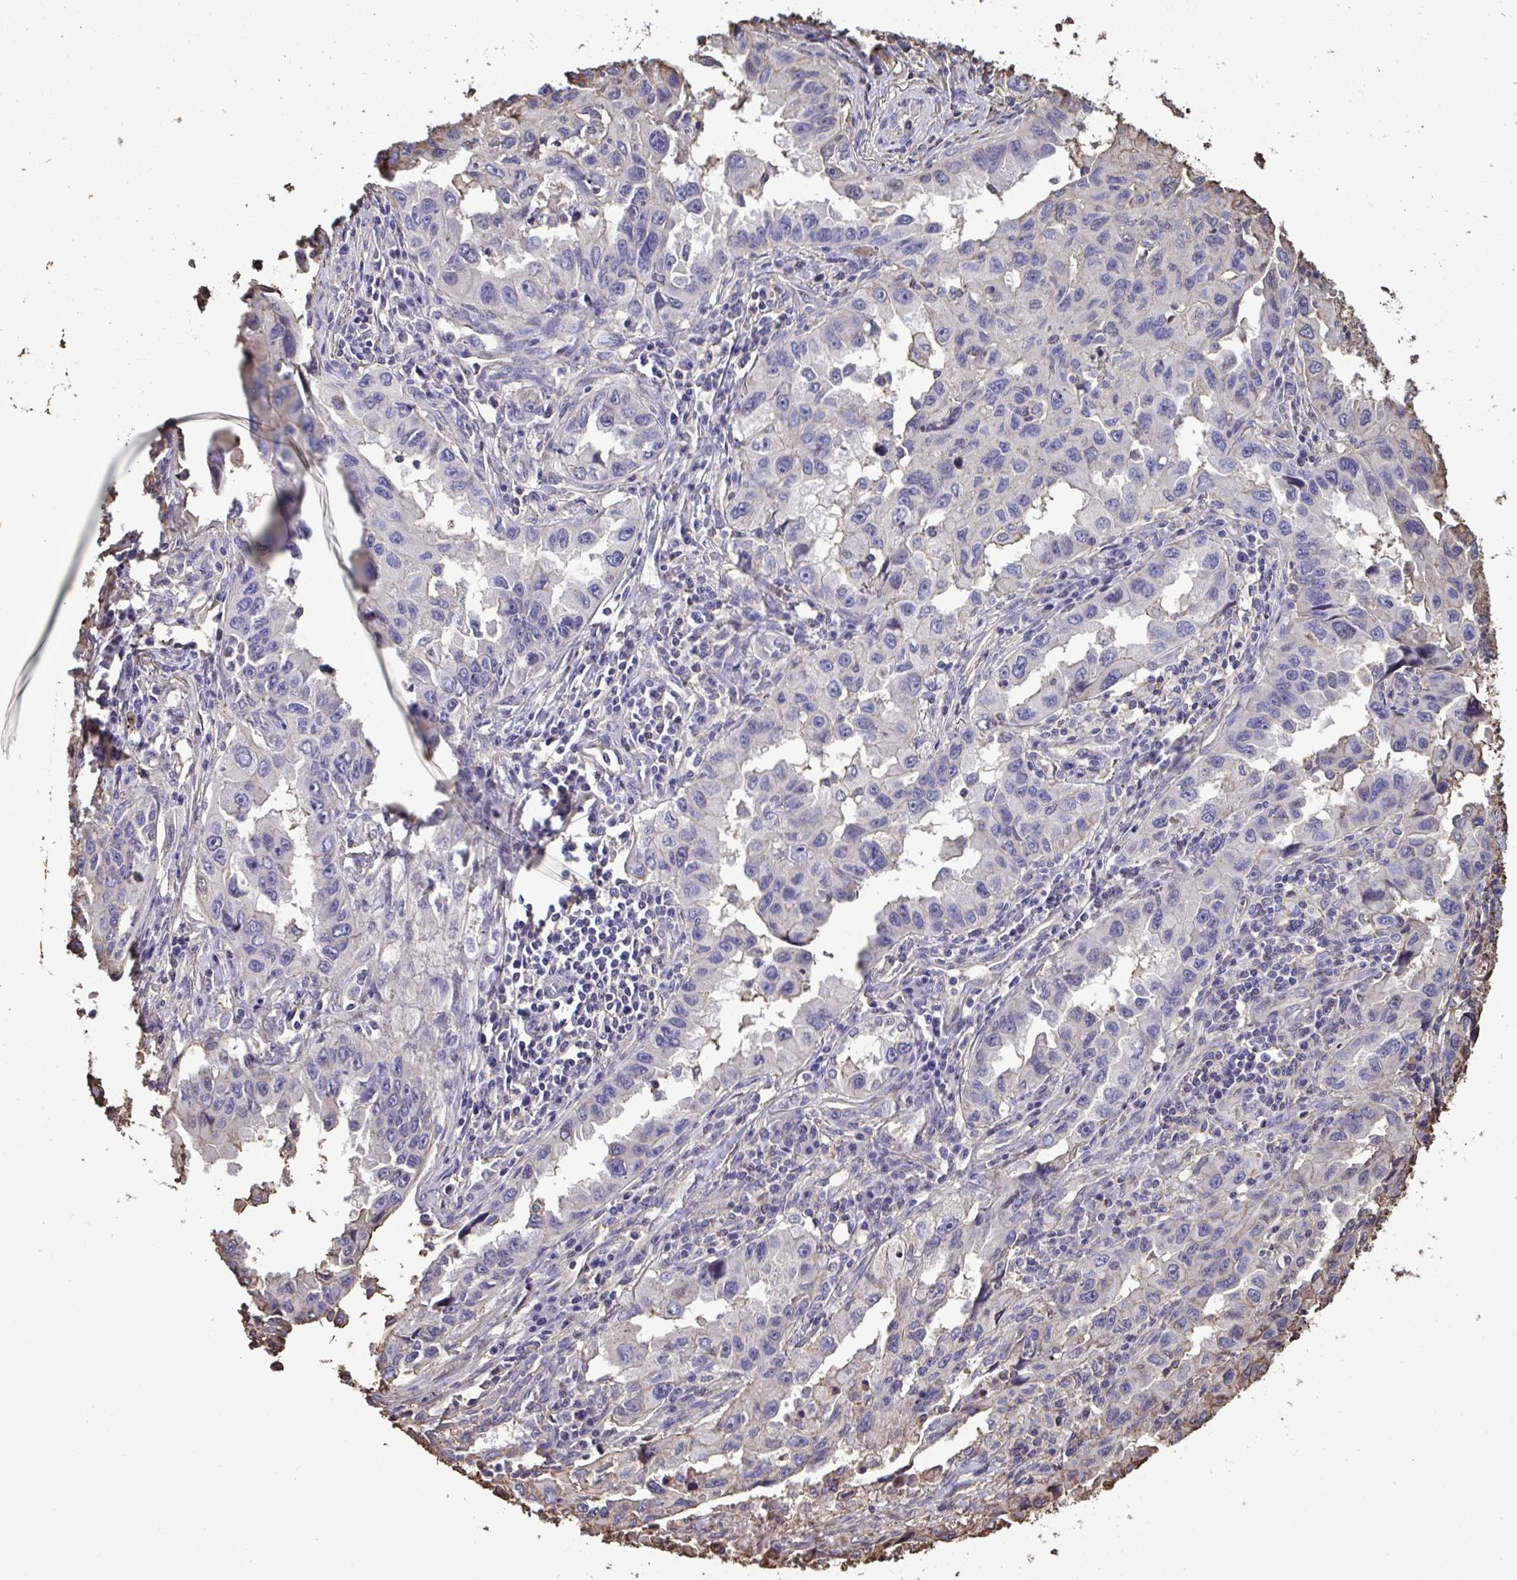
{"staining": {"intensity": "negative", "quantity": "none", "location": "none"}, "tissue": "lung cancer", "cell_type": "Tumor cells", "image_type": "cancer", "snomed": [{"axis": "morphology", "description": "Adenocarcinoma, NOS"}, {"axis": "topography", "description": "Lung"}], "caption": "Lung cancer was stained to show a protein in brown. There is no significant staining in tumor cells.", "gene": "ANXA5", "patient": {"sex": "female", "age": 73}}